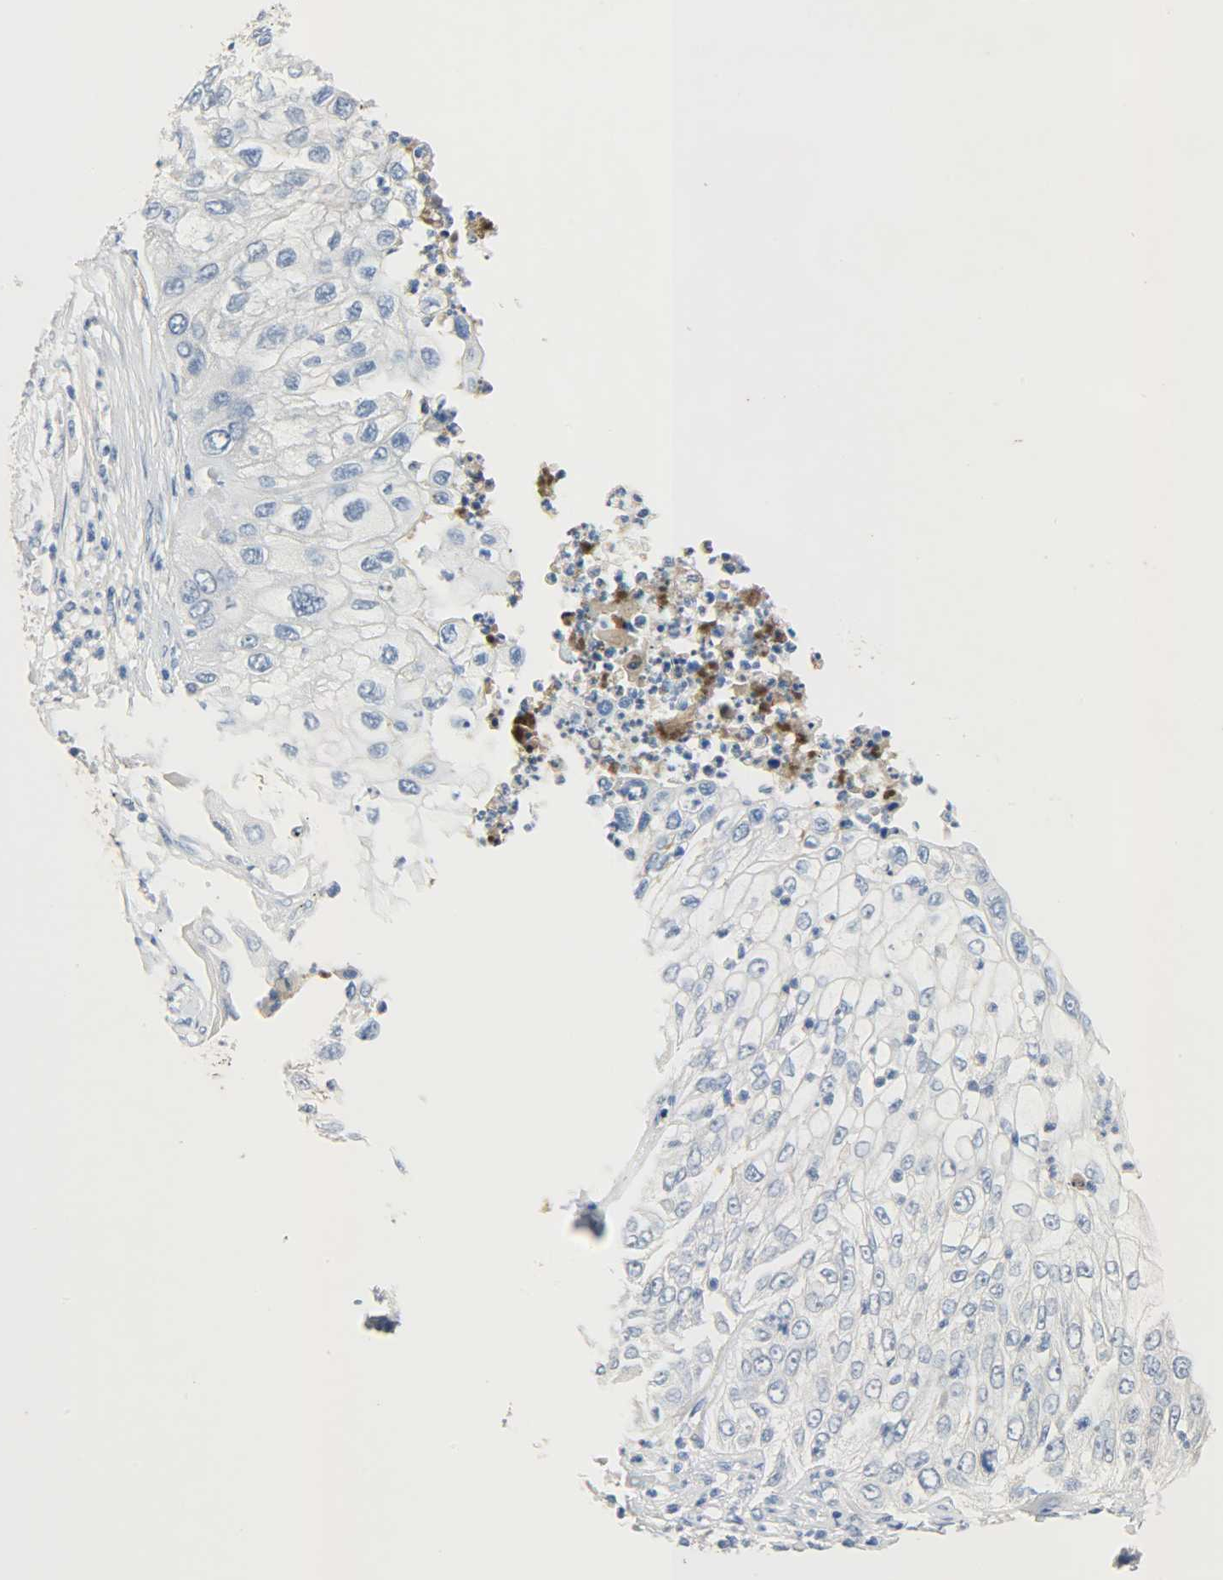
{"staining": {"intensity": "negative", "quantity": "none", "location": "none"}, "tissue": "lung cancer", "cell_type": "Tumor cells", "image_type": "cancer", "snomed": [{"axis": "morphology", "description": "Inflammation, NOS"}, {"axis": "morphology", "description": "Squamous cell carcinoma, NOS"}, {"axis": "topography", "description": "Lymph node"}, {"axis": "topography", "description": "Soft tissue"}, {"axis": "topography", "description": "Lung"}], "caption": "Lung squamous cell carcinoma was stained to show a protein in brown. There is no significant staining in tumor cells.", "gene": "CRP", "patient": {"sex": "male", "age": 66}}